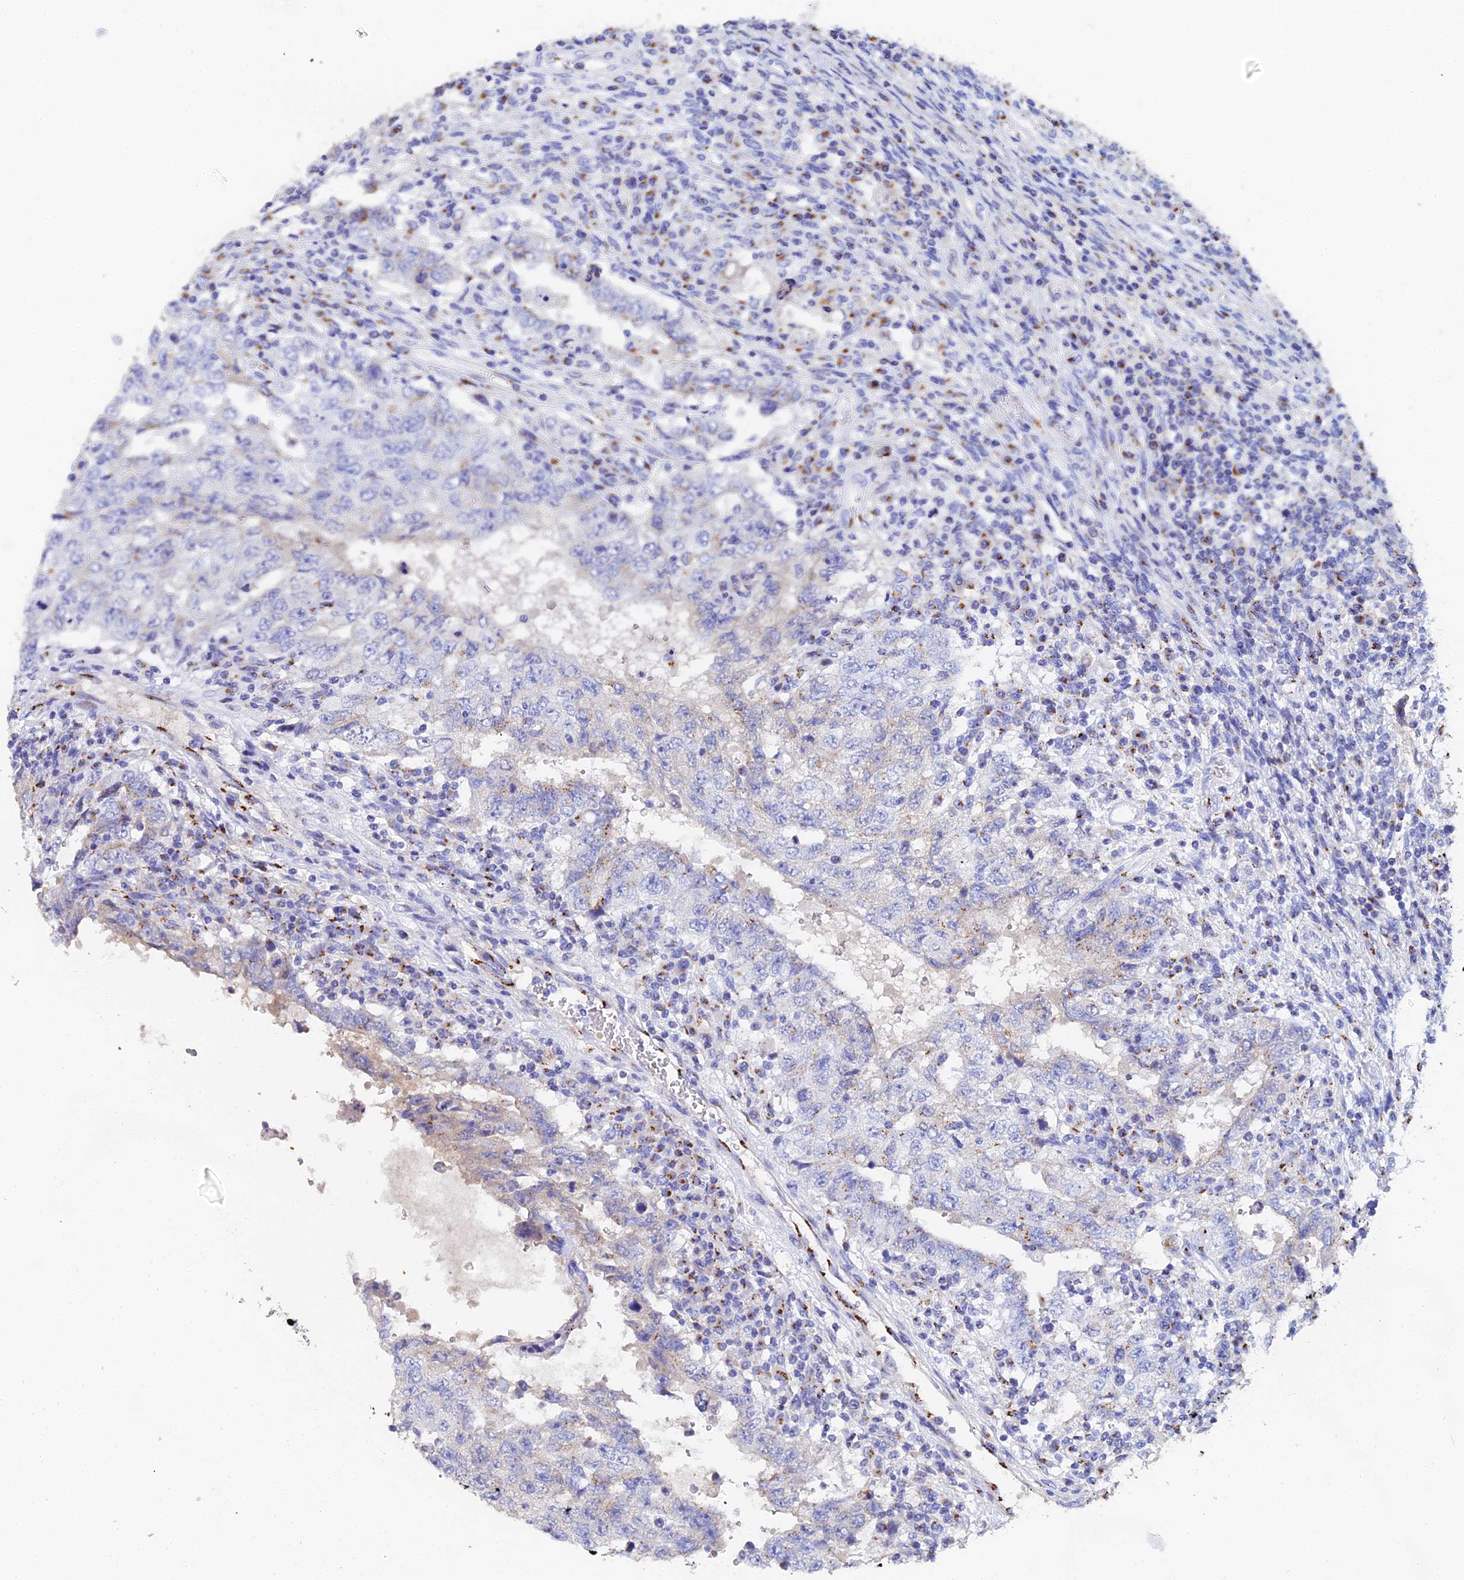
{"staining": {"intensity": "moderate", "quantity": "<25%", "location": "cytoplasmic/membranous"}, "tissue": "testis cancer", "cell_type": "Tumor cells", "image_type": "cancer", "snomed": [{"axis": "morphology", "description": "Carcinoma, Embryonal, NOS"}, {"axis": "topography", "description": "Testis"}], "caption": "A brown stain highlights moderate cytoplasmic/membranous positivity of a protein in testis cancer tumor cells.", "gene": "ENSG00000268674", "patient": {"sex": "male", "age": 26}}